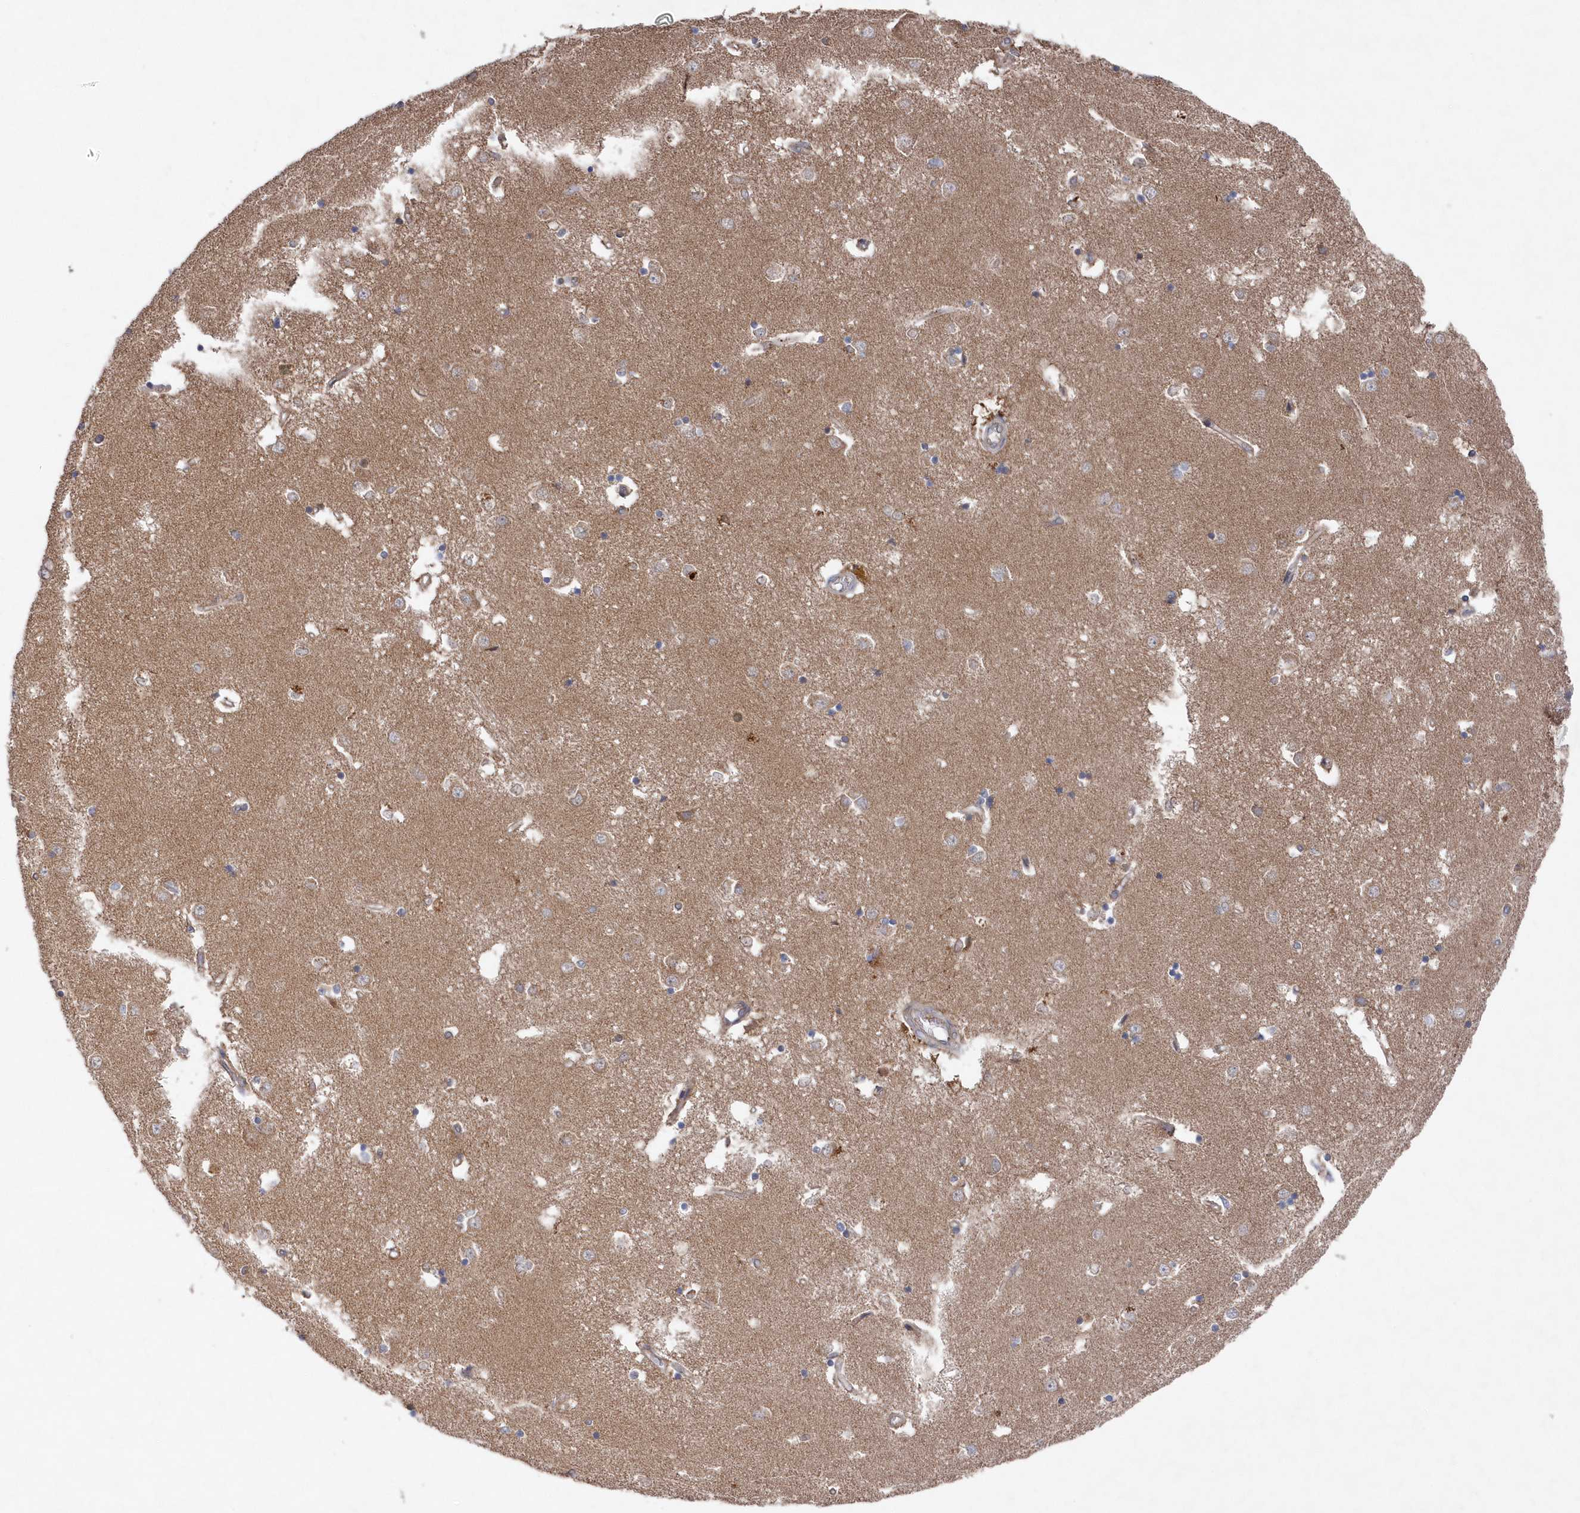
{"staining": {"intensity": "weak", "quantity": "<25%", "location": "cytoplasmic/membranous"}, "tissue": "caudate", "cell_type": "Glial cells", "image_type": "normal", "snomed": [{"axis": "morphology", "description": "Normal tissue, NOS"}, {"axis": "topography", "description": "Lateral ventricle wall"}], "caption": "There is no significant staining in glial cells of caudate. Brightfield microscopy of immunohistochemistry stained with DAB (3,3'-diaminobenzidine) (brown) and hematoxylin (blue), captured at high magnification.", "gene": "ASNSD1", "patient": {"sex": "male", "age": 45}}